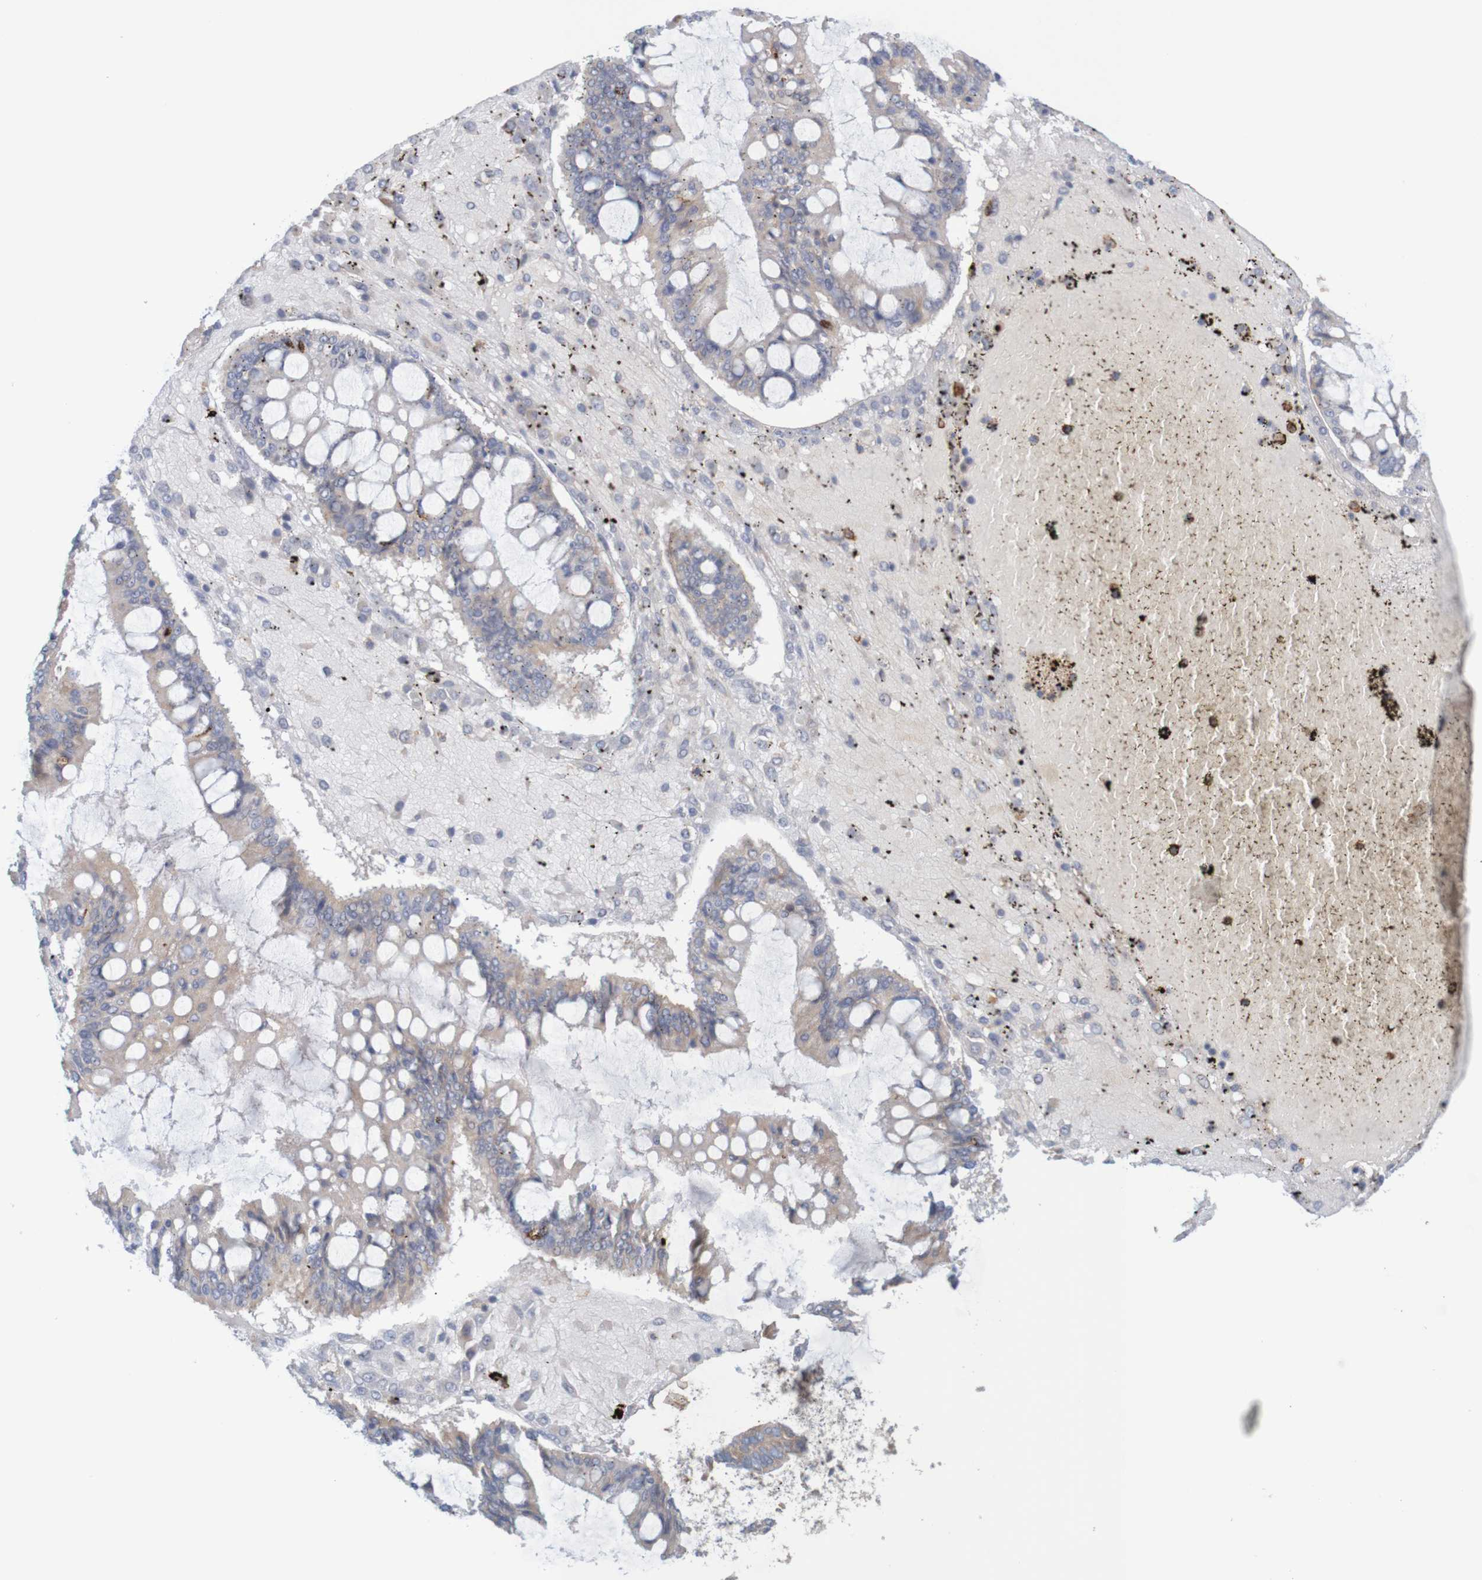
{"staining": {"intensity": "weak", "quantity": ">75%", "location": "cytoplasmic/membranous"}, "tissue": "ovarian cancer", "cell_type": "Tumor cells", "image_type": "cancer", "snomed": [{"axis": "morphology", "description": "Cystadenocarcinoma, mucinous, NOS"}, {"axis": "topography", "description": "Ovary"}], "caption": "Weak cytoplasmic/membranous protein staining is identified in about >75% of tumor cells in mucinous cystadenocarcinoma (ovarian).", "gene": "KRT23", "patient": {"sex": "female", "age": 73}}